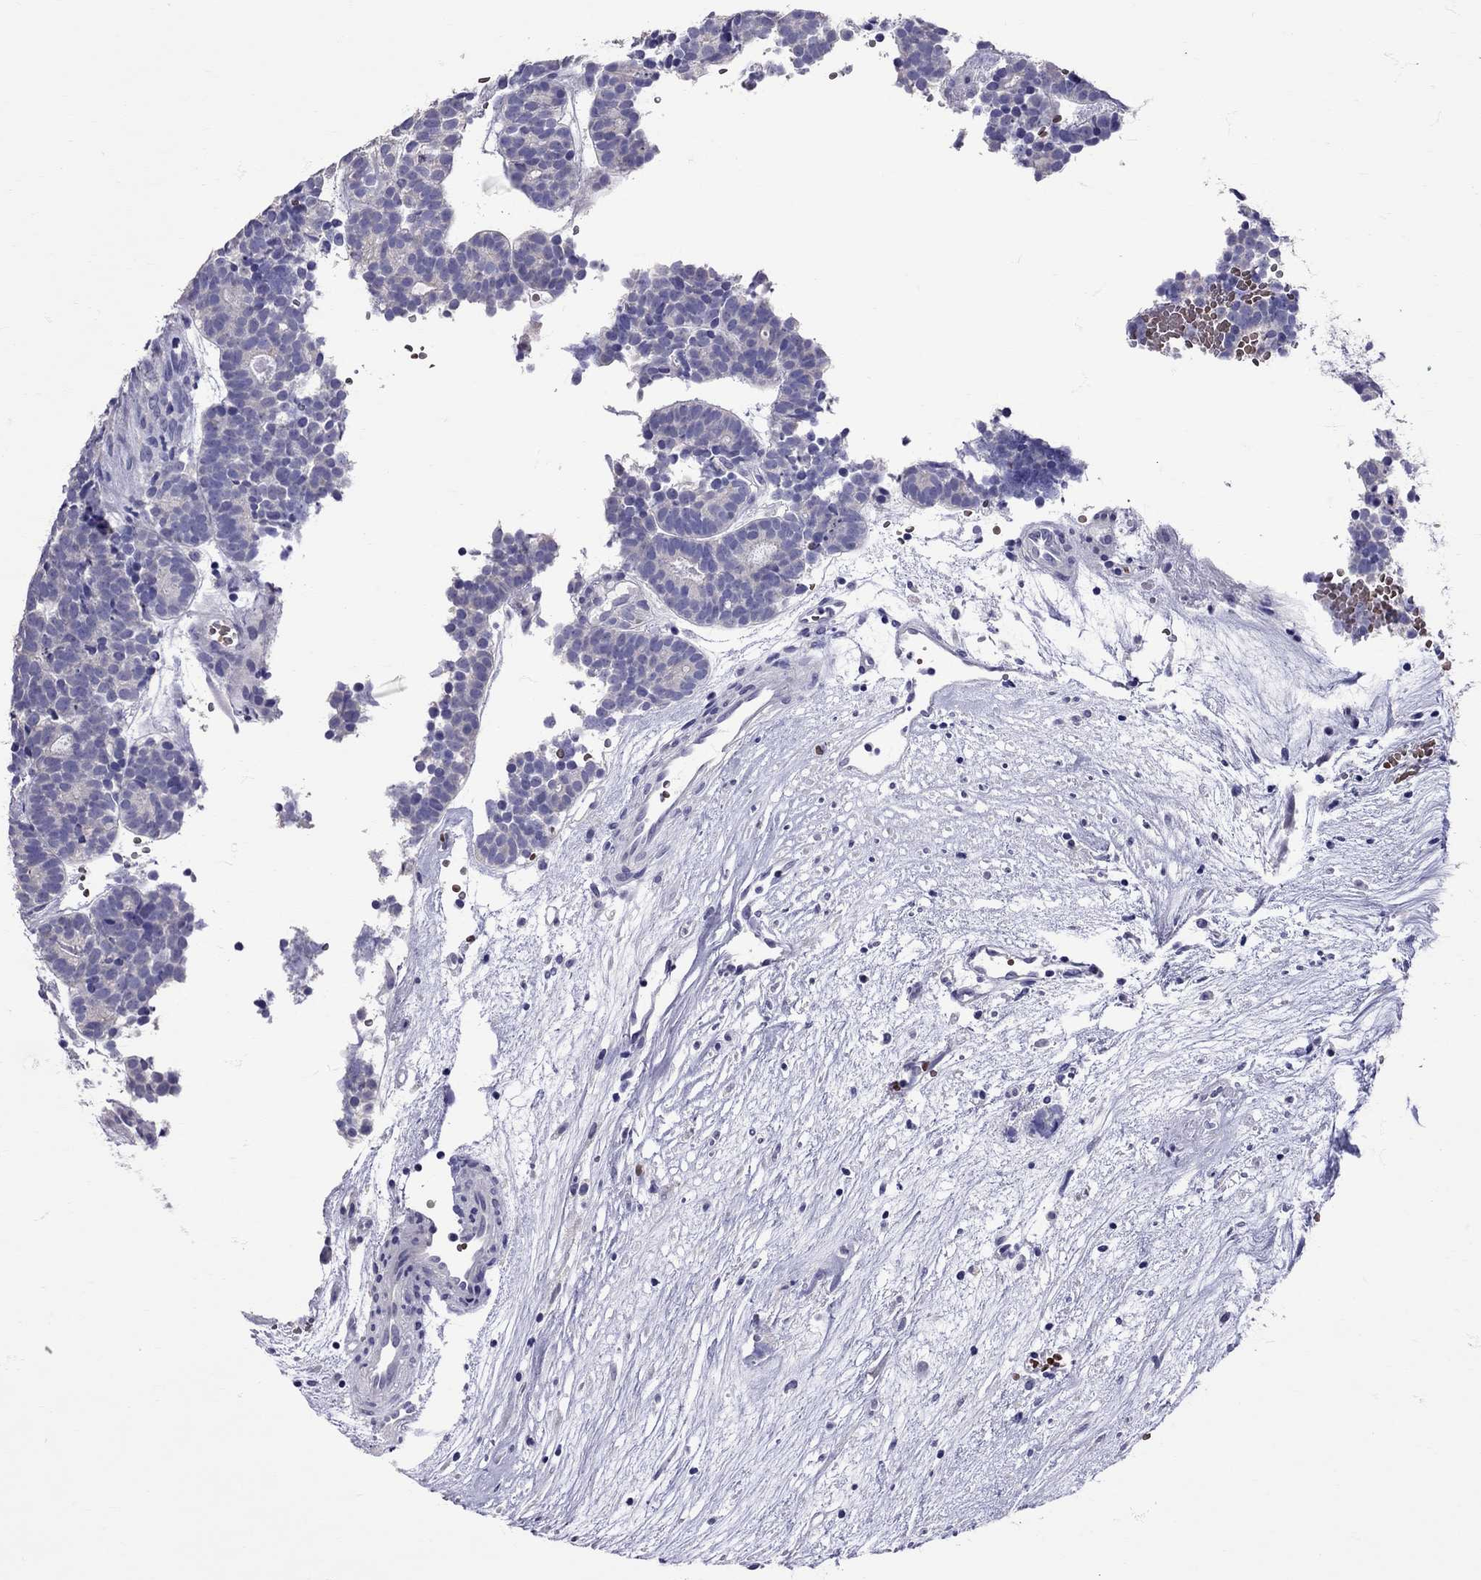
{"staining": {"intensity": "negative", "quantity": "none", "location": "none"}, "tissue": "head and neck cancer", "cell_type": "Tumor cells", "image_type": "cancer", "snomed": [{"axis": "morphology", "description": "Adenocarcinoma, NOS"}, {"axis": "topography", "description": "Head-Neck"}], "caption": "The micrograph reveals no significant staining in tumor cells of adenocarcinoma (head and neck).", "gene": "TBR1", "patient": {"sex": "female", "age": 81}}